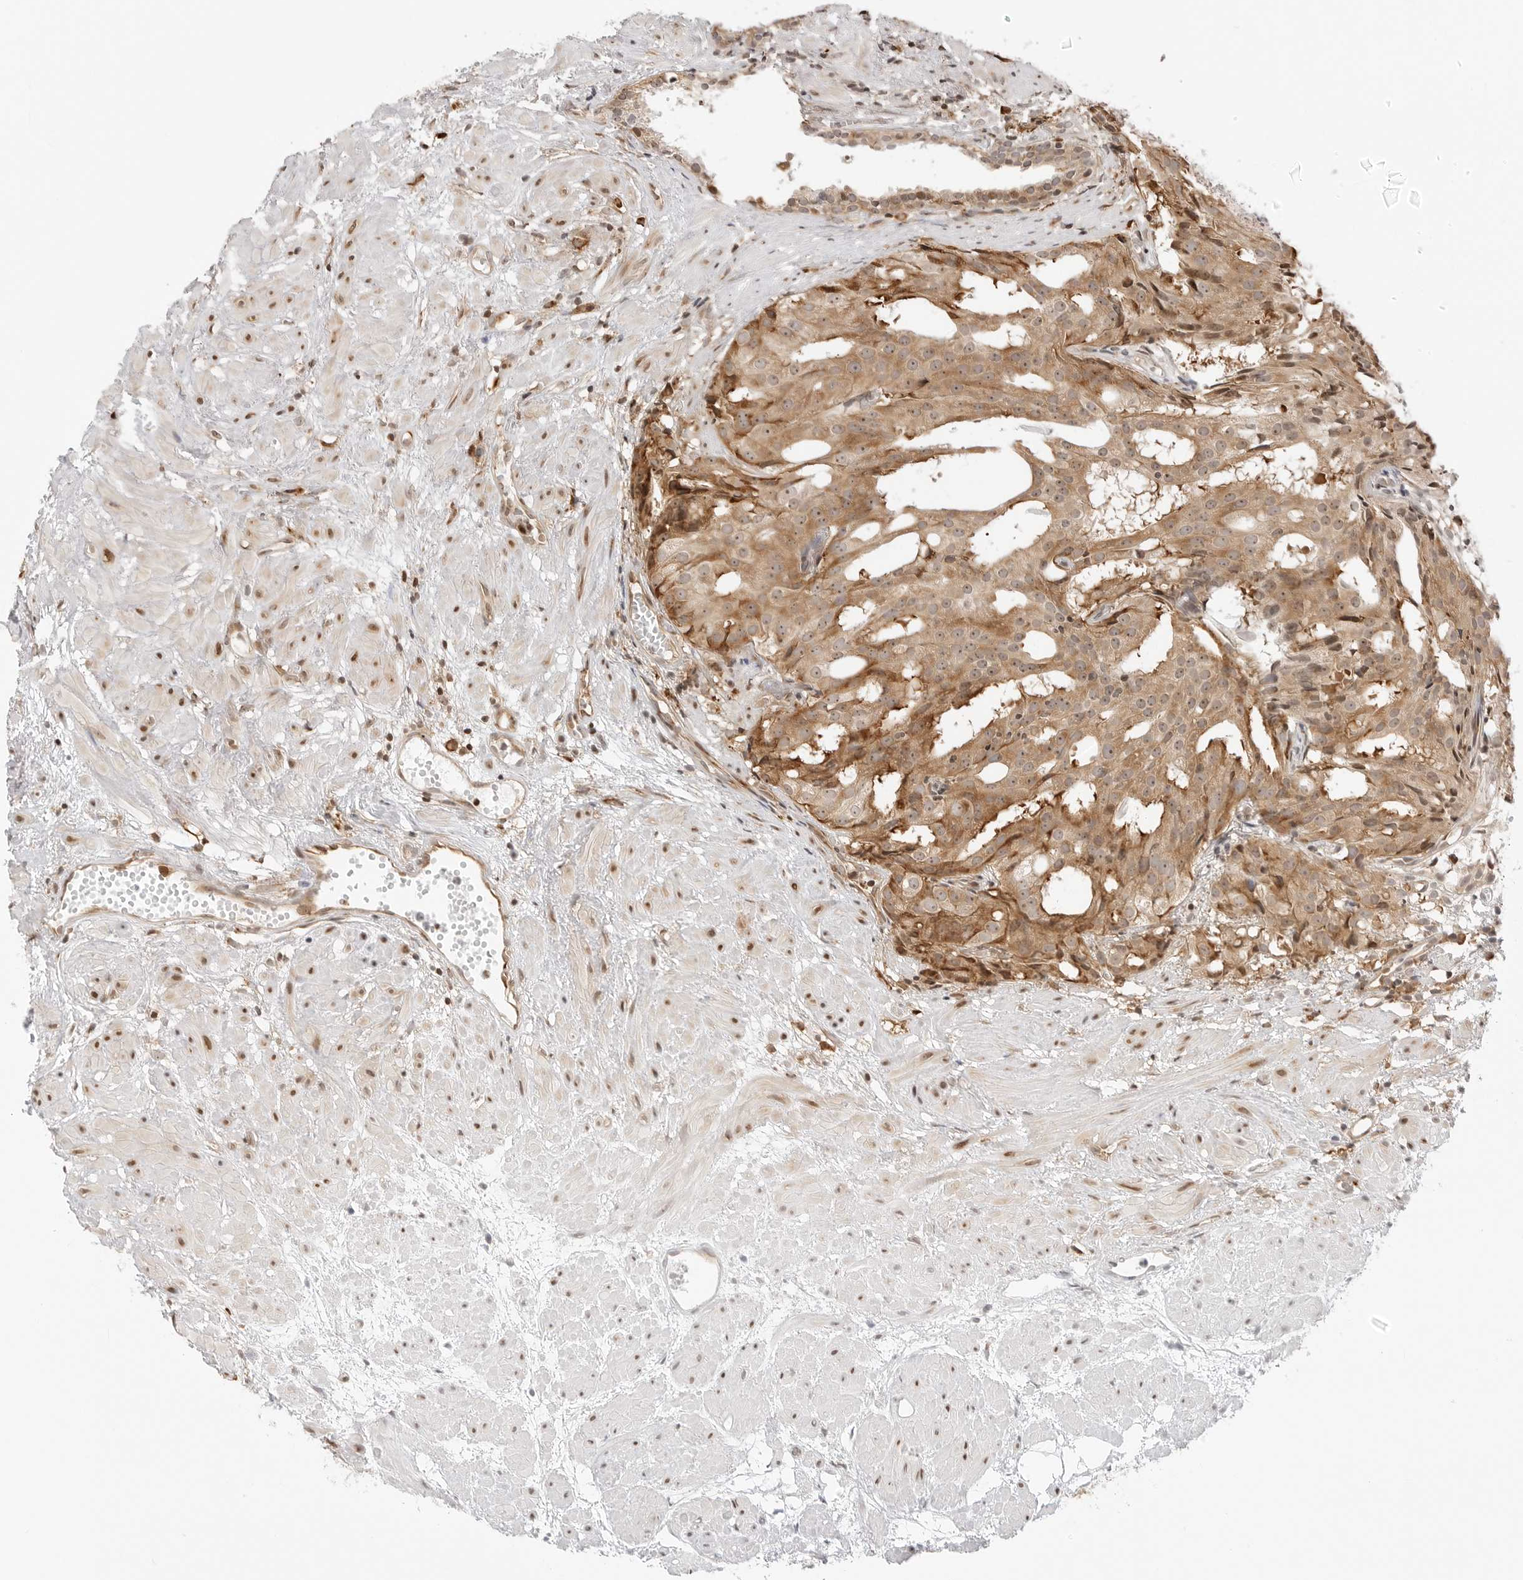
{"staining": {"intensity": "weak", "quantity": ">75%", "location": "cytoplasmic/membranous,nuclear"}, "tissue": "prostate cancer", "cell_type": "Tumor cells", "image_type": "cancer", "snomed": [{"axis": "morphology", "description": "Adenocarcinoma, Low grade"}, {"axis": "topography", "description": "Prostate"}], "caption": "DAB immunohistochemical staining of prostate low-grade adenocarcinoma reveals weak cytoplasmic/membranous and nuclear protein staining in approximately >75% of tumor cells. (DAB (3,3'-diaminobenzidine) IHC, brown staining for protein, blue staining for nuclei).", "gene": "FKBP14", "patient": {"sex": "male", "age": 88}}